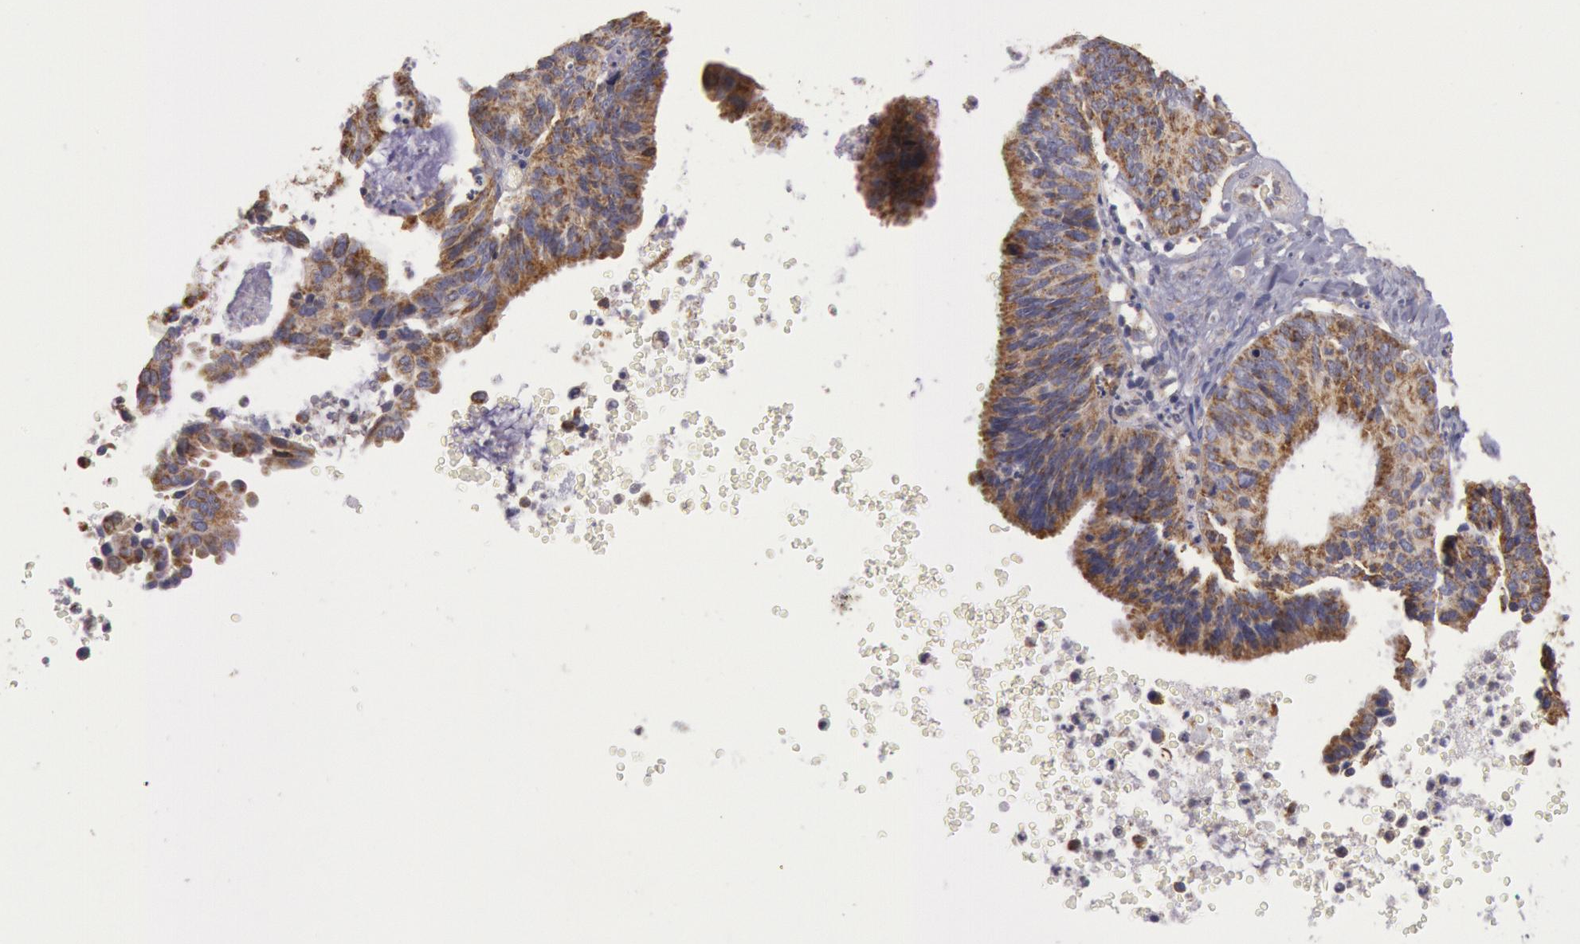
{"staining": {"intensity": "moderate", "quantity": ">75%", "location": "cytoplasmic/membranous"}, "tissue": "ovarian cancer", "cell_type": "Tumor cells", "image_type": "cancer", "snomed": [{"axis": "morphology", "description": "Carcinoma, endometroid"}, {"axis": "topography", "description": "Ovary"}], "caption": "Ovarian cancer (endometroid carcinoma) stained for a protein (brown) displays moderate cytoplasmic/membranous positive positivity in about >75% of tumor cells.", "gene": "CYC1", "patient": {"sex": "female", "age": 52}}